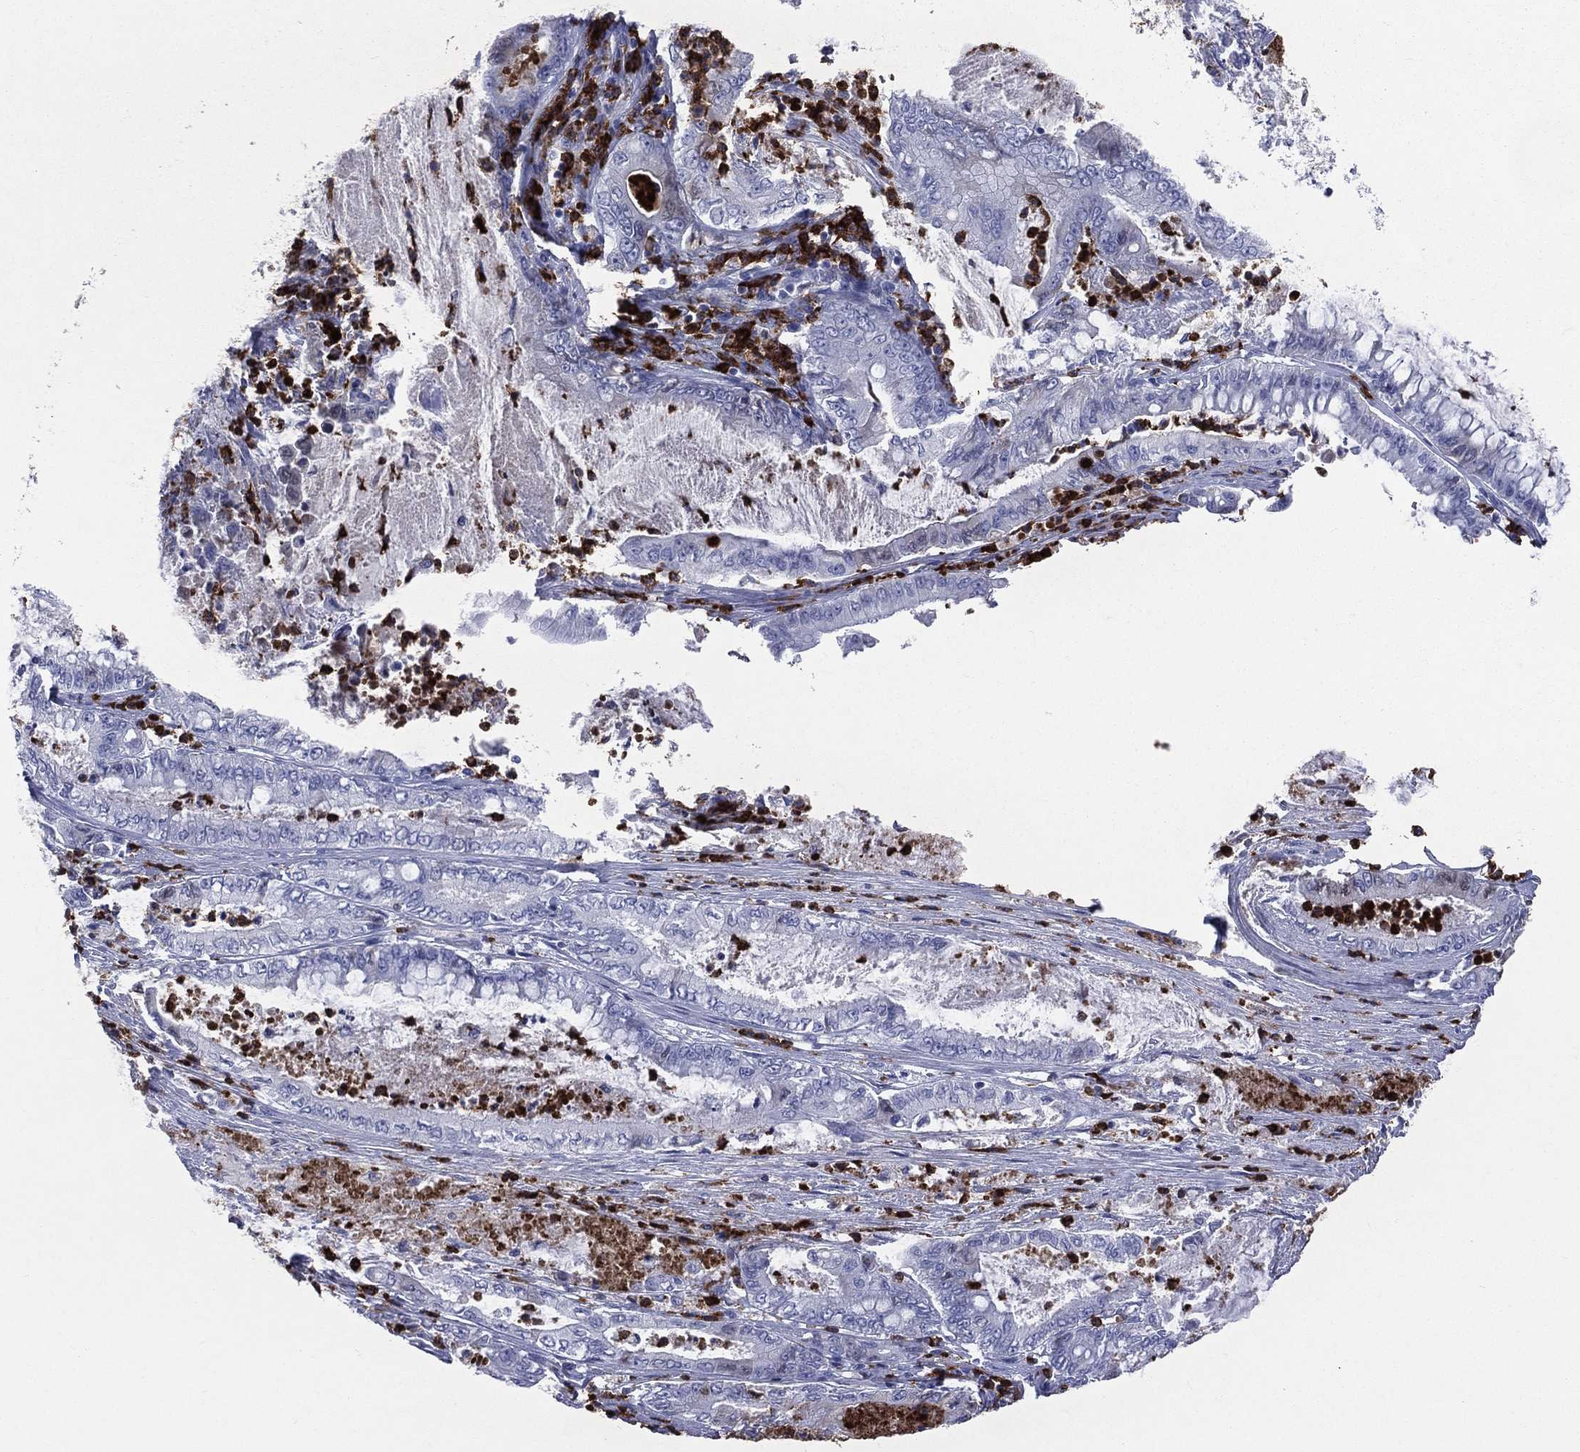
{"staining": {"intensity": "negative", "quantity": "none", "location": "none"}, "tissue": "pancreatic cancer", "cell_type": "Tumor cells", "image_type": "cancer", "snomed": [{"axis": "morphology", "description": "Adenocarcinoma, NOS"}, {"axis": "topography", "description": "Pancreas"}], "caption": "Immunohistochemistry histopathology image of human pancreatic adenocarcinoma stained for a protein (brown), which shows no positivity in tumor cells.", "gene": "PGLYRP1", "patient": {"sex": "male", "age": 71}}